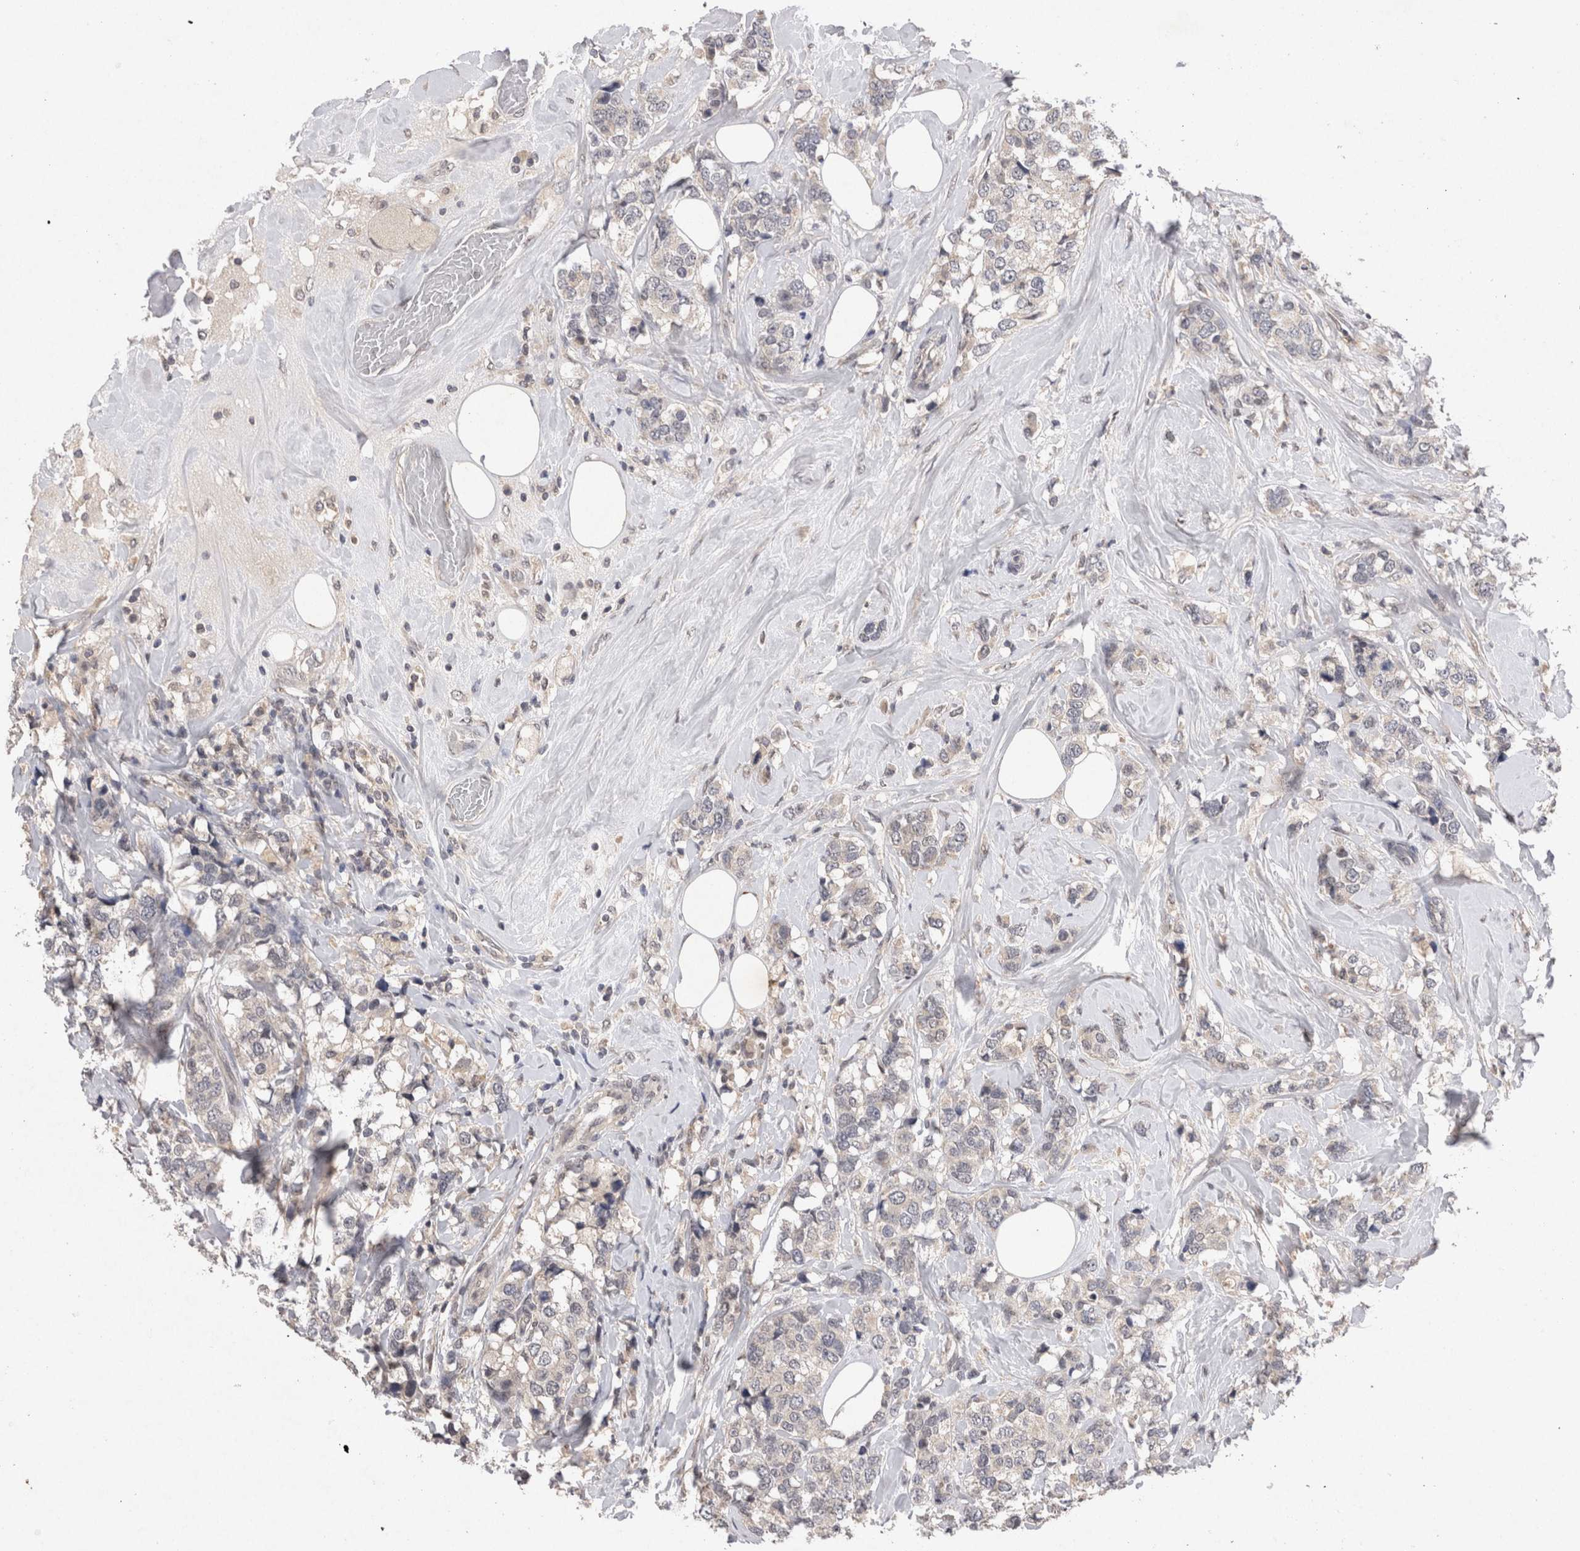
{"staining": {"intensity": "negative", "quantity": "none", "location": "none"}, "tissue": "breast cancer", "cell_type": "Tumor cells", "image_type": "cancer", "snomed": [{"axis": "morphology", "description": "Lobular carcinoma"}, {"axis": "topography", "description": "Breast"}], "caption": "An IHC histopathology image of breast cancer is shown. There is no staining in tumor cells of breast cancer.", "gene": "RASSF3", "patient": {"sex": "female", "age": 59}}